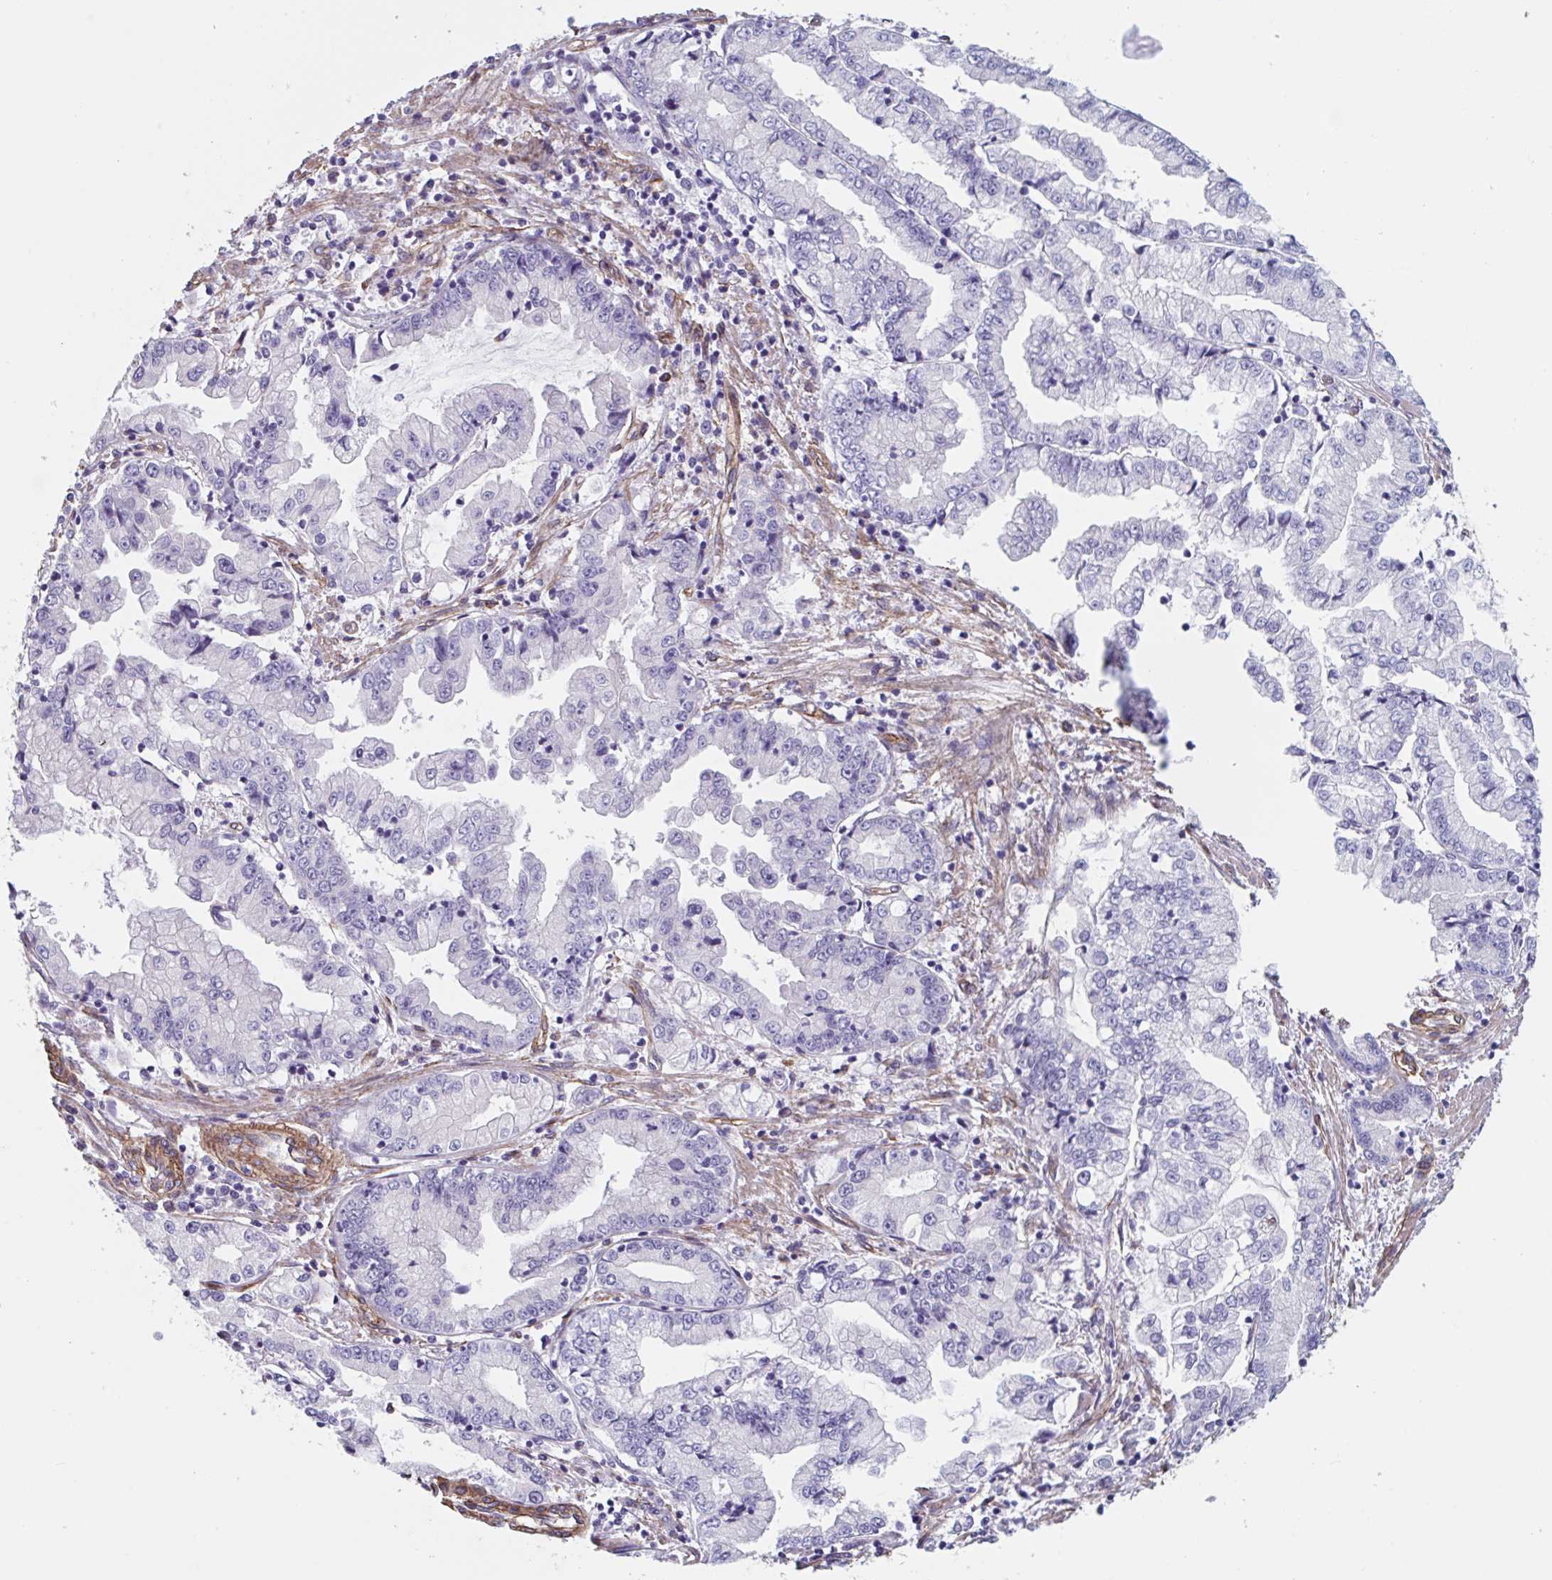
{"staining": {"intensity": "negative", "quantity": "none", "location": "none"}, "tissue": "stomach cancer", "cell_type": "Tumor cells", "image_type": "cancer", "snomed": [{"axis": "morphology", "description": "Adenocarcinoma, NOS"}, {"axis": "topography", "description": "Stomach, upper"}], "caption": "This is an immunohistochemistry (IHC) image of adenocarcinoma (stomach). There is no expression in tumor cells.", "gene": "CITED4", "patient": {"sex": "female", "age": 74}}